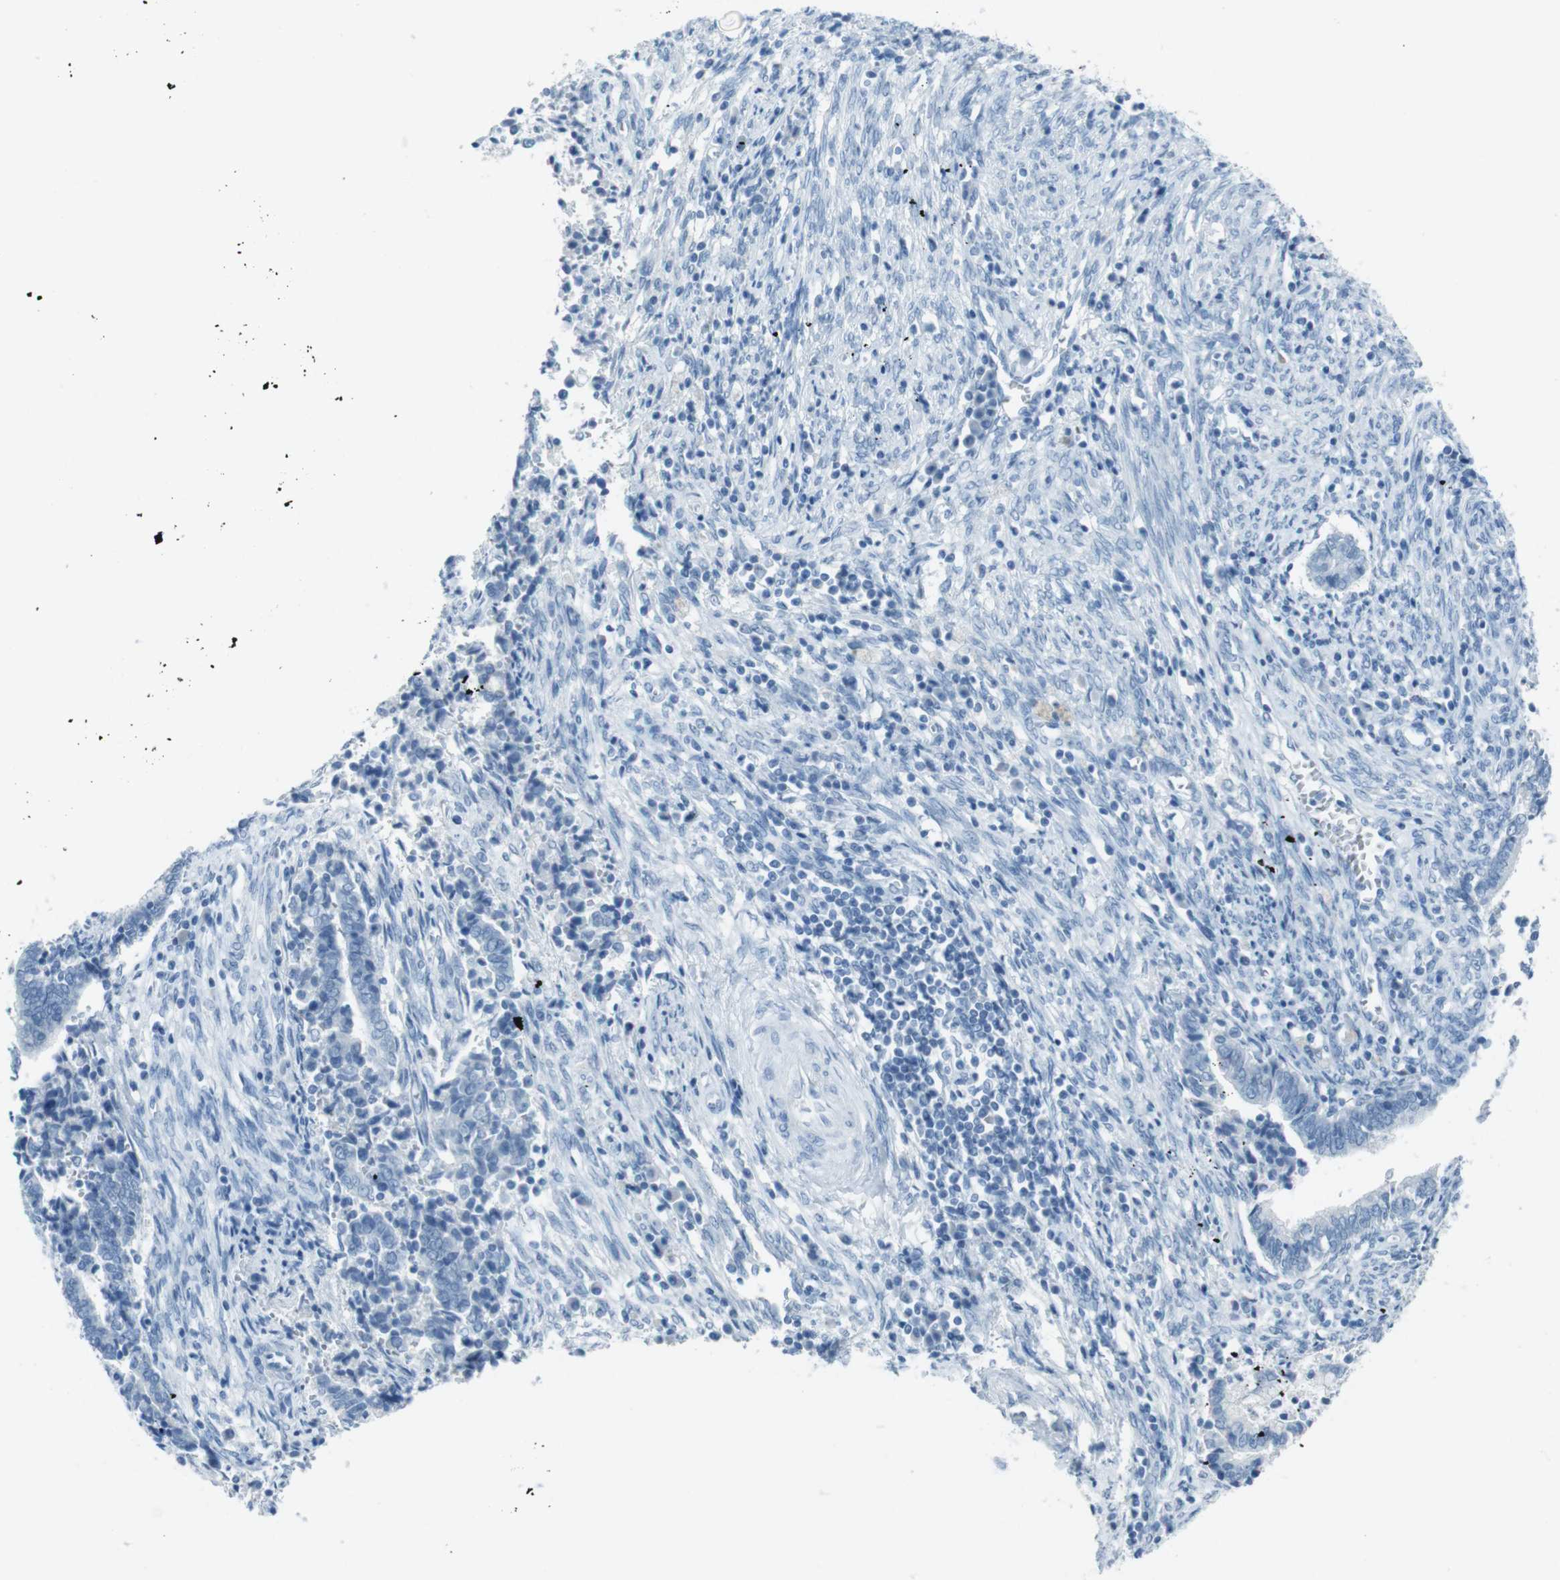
{"staining": {"intensity": "negative", "quantity": "none", "location": "none"}, "tissue": "cervical cancer", "cell_type": "Tumor cells", "image_type": "cancer", "snomed": [{"axis": "morphology", "description": "Adenocarcinoma, NOS"}, {"axis": "topography", "description": "Cervix"}], "caption": "This is a photomicrograph of IHC staining of cervical cancer (adenocarcinoma), which shows no positivity in tumor cells.", "gene": "TMEM207", "patient": {"sex": "female", "age": 44}}